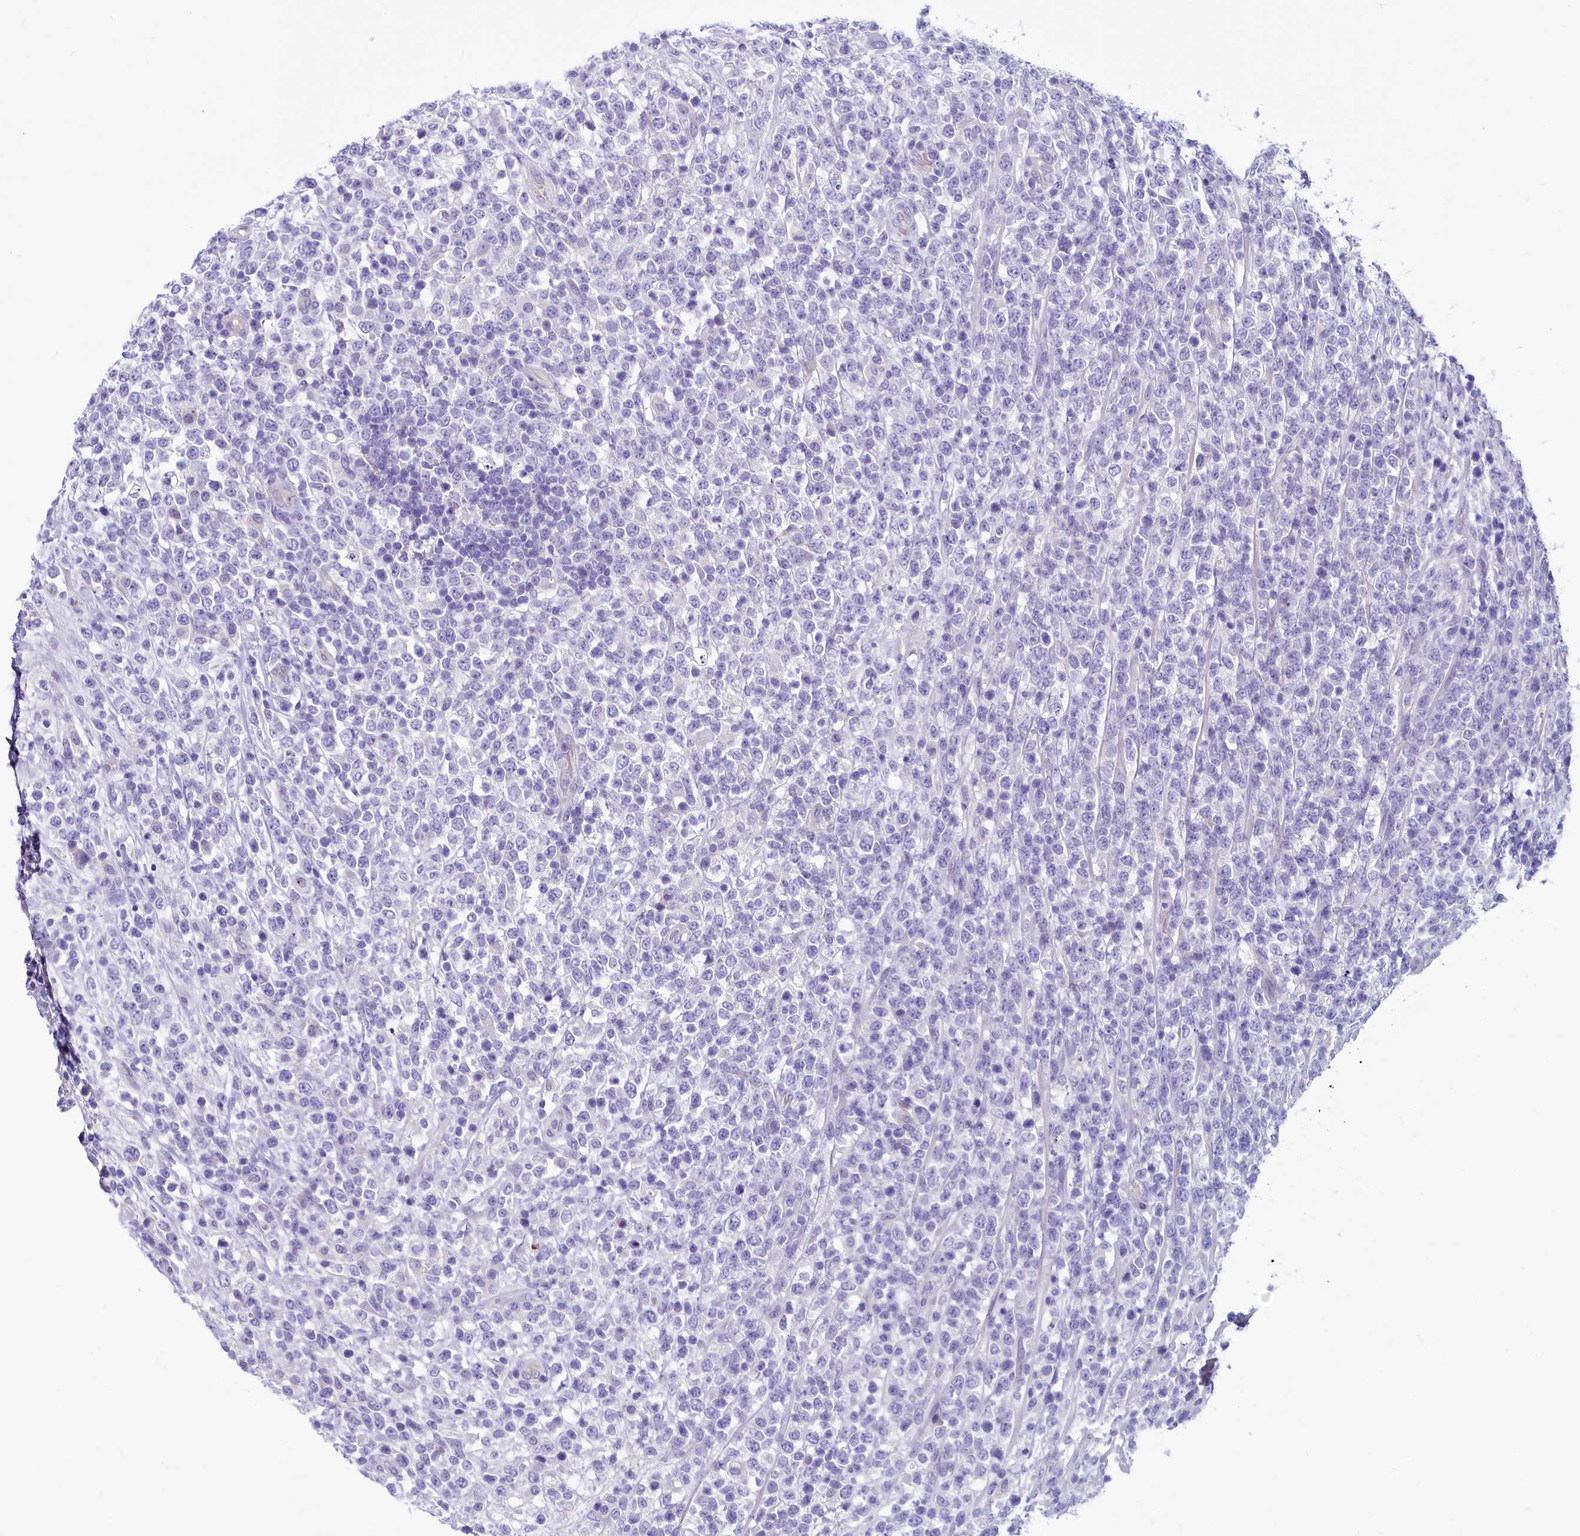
{"staining": {"intensity": "negative", "quantity": "none", "location": "none"}, "tissue": "lymphoma", "cell_type": "Tumor cells", "image_type": "cancer", "snomed": [{"axis": "morphology", "description": "Malignant lymphoma, non-Hodgkin's type, High grade"}, {"axis": "topography", "description": "Colon"}], "caption": "A photomicrograph of malignant lymphoma, non-Hodgkin's type (high-grade) stained for a protein exhibits no brown staining in tumor cells.", "gene": "INSC", "patient": {"sex": "female", "age": 53}}